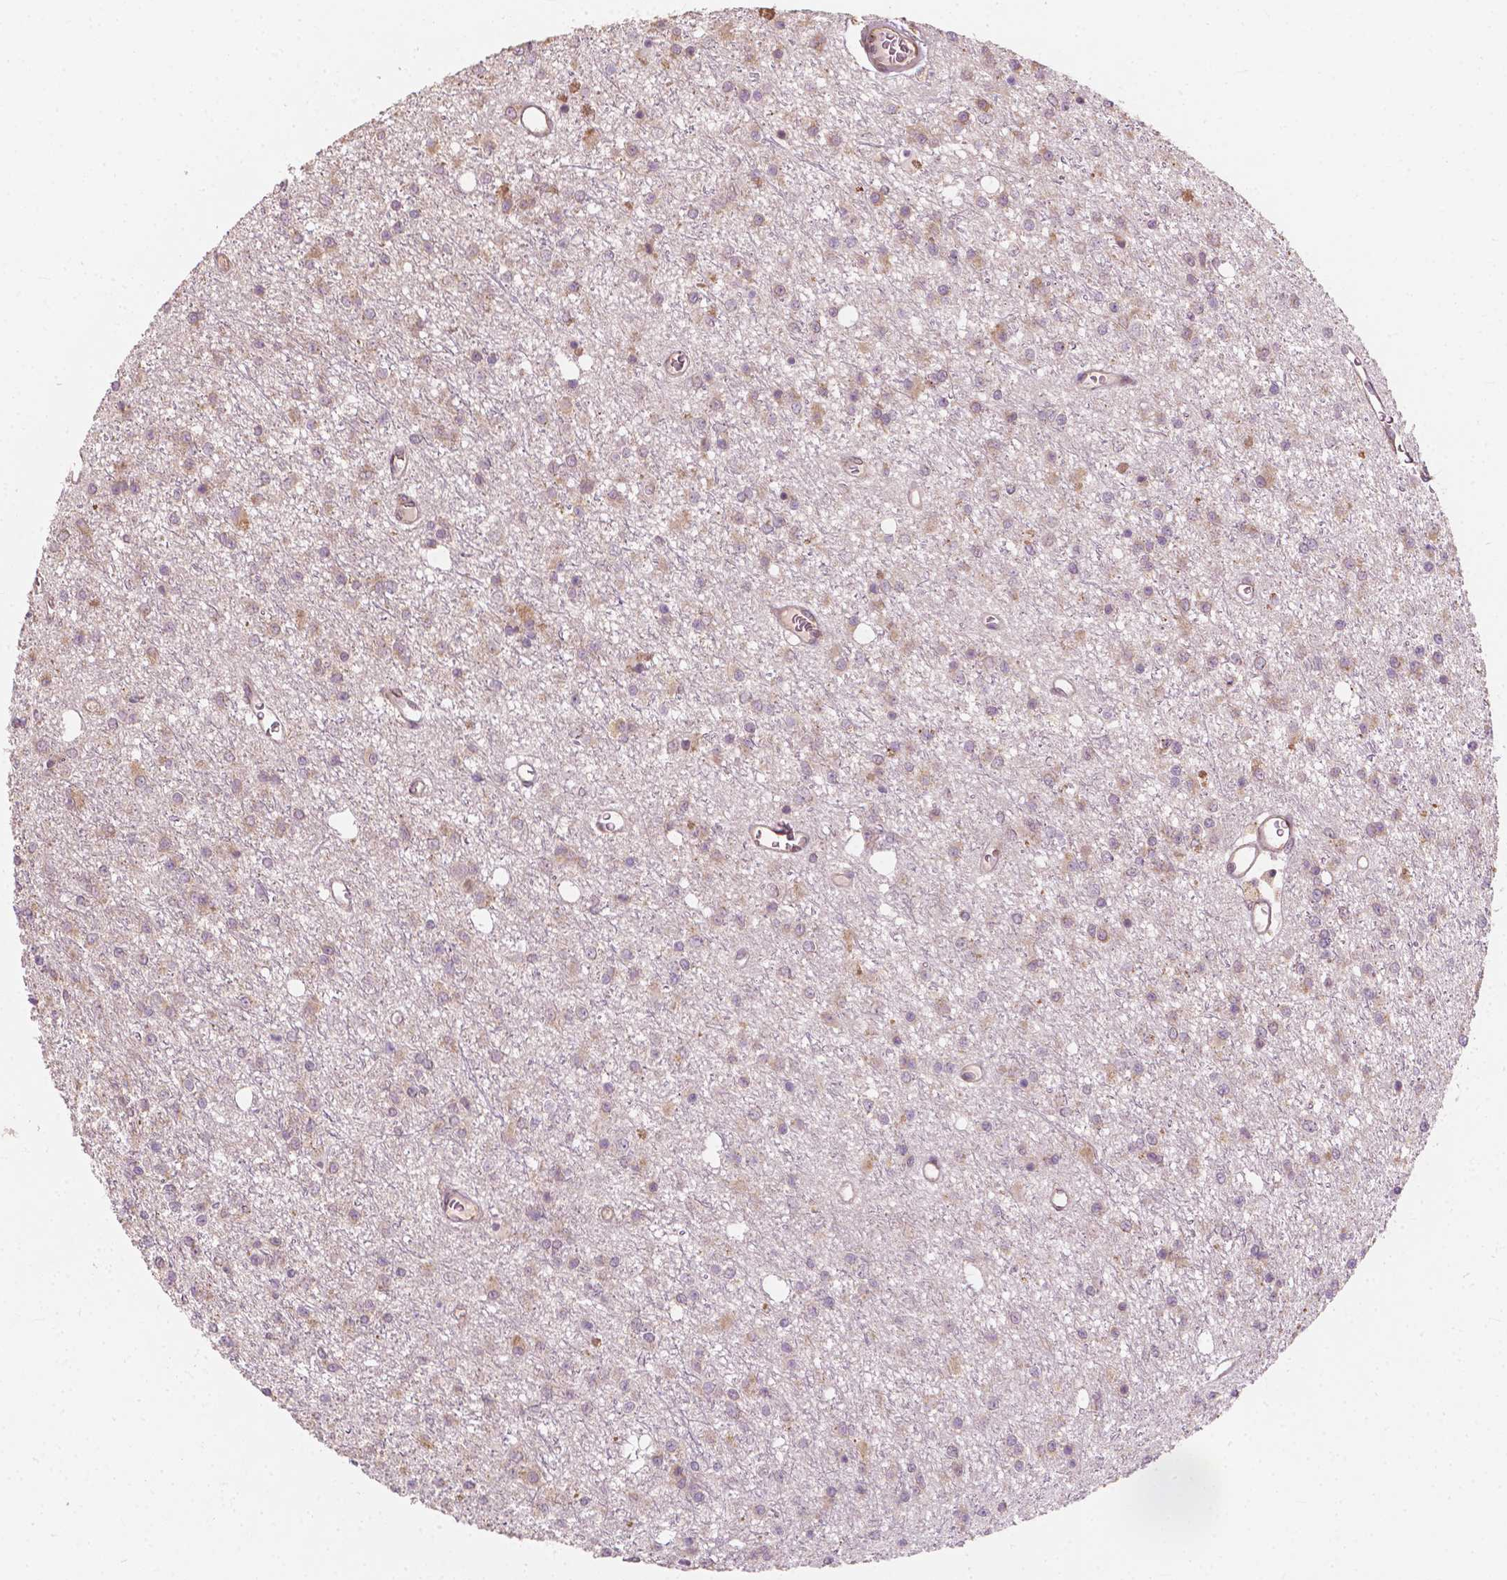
{"staining": {"intensity": "weak", "quantity": "25%-75%", "location": "cytoplasmic/membranous"}, "tissue": "glioma", "cell_type": "Tumor cells", "image_type": "cancer", "snomed": [{"axis": "morphology", "description": "Glioma, malignant, Low grade"}, {"axis": "topography", "description": "Brain"}], "caption": "DAB immunohistochemical staining of human malignant low-grade glioma reveals weak cytoplasmic/membranous protein staining in approximately 25%-75% of tumor cells. The staining was performed using DAB (3,3'-diaminobenzidine) to visualize the protein expression in brown, while the nuclei were stained in blue with hematoxylin (Magnification: 20x).", "gene": "G3BP1", "patient": {"sex": "female", "age": 45}}